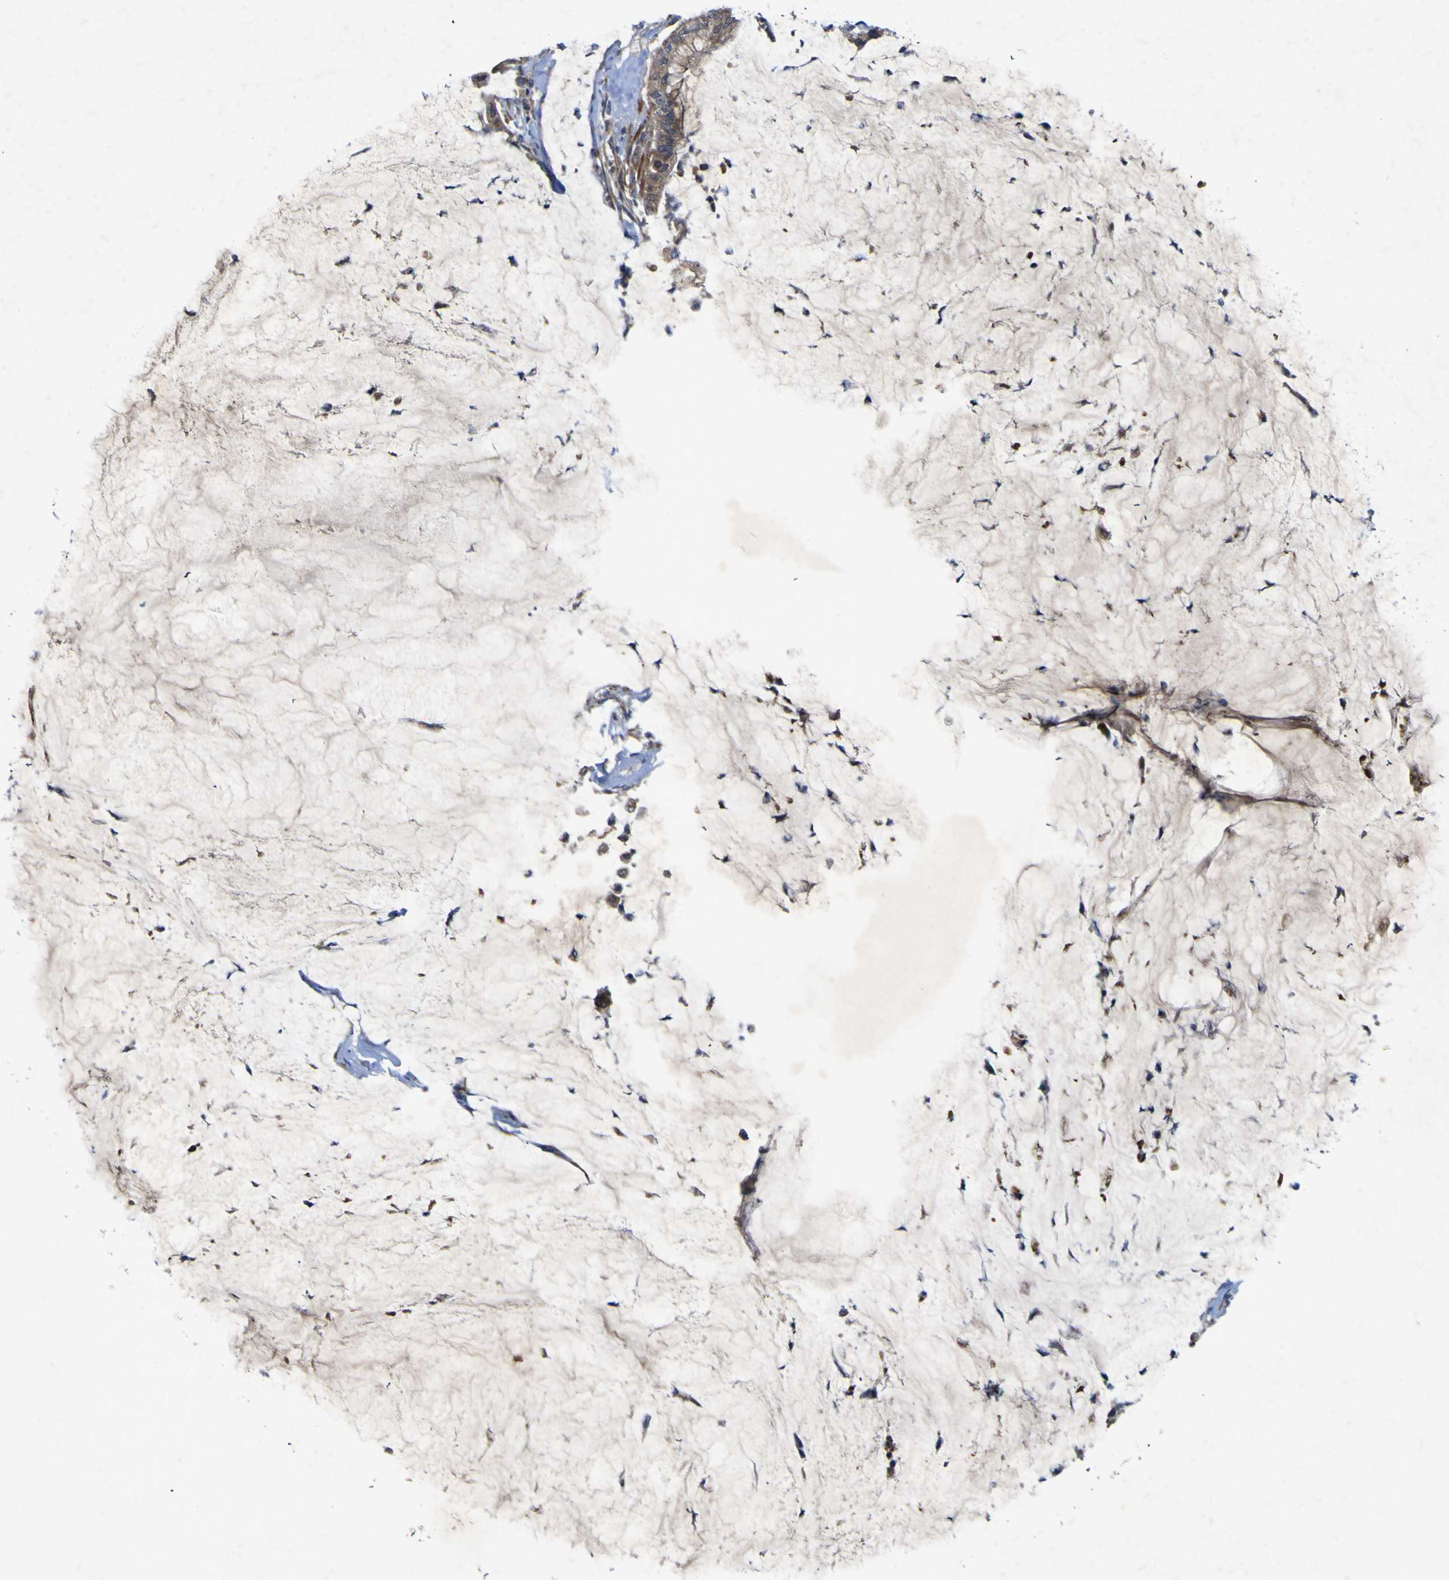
{"staining": {"intensity": "moderate", "quantity": ">75%", "location": "cytoplasmic/membranous"}, "tissue": "pancreatic cancer", "cell_type": "Tumor cells", "image_type": "cancer", "snomed": [{"axis": "morphology", "description": "Adenocarcinoma, NOS"}, {"axis": "topography", "description": "Pancreas"}], "caption": "This image exhibits immunohistochemistry staining of human pancreatic cancer, with medium moderate cytoplasmic/membranous expression in about >75% of tumor cells.", "gene": "IRAK2", "patient": {"sex": "male", "age": 41}}